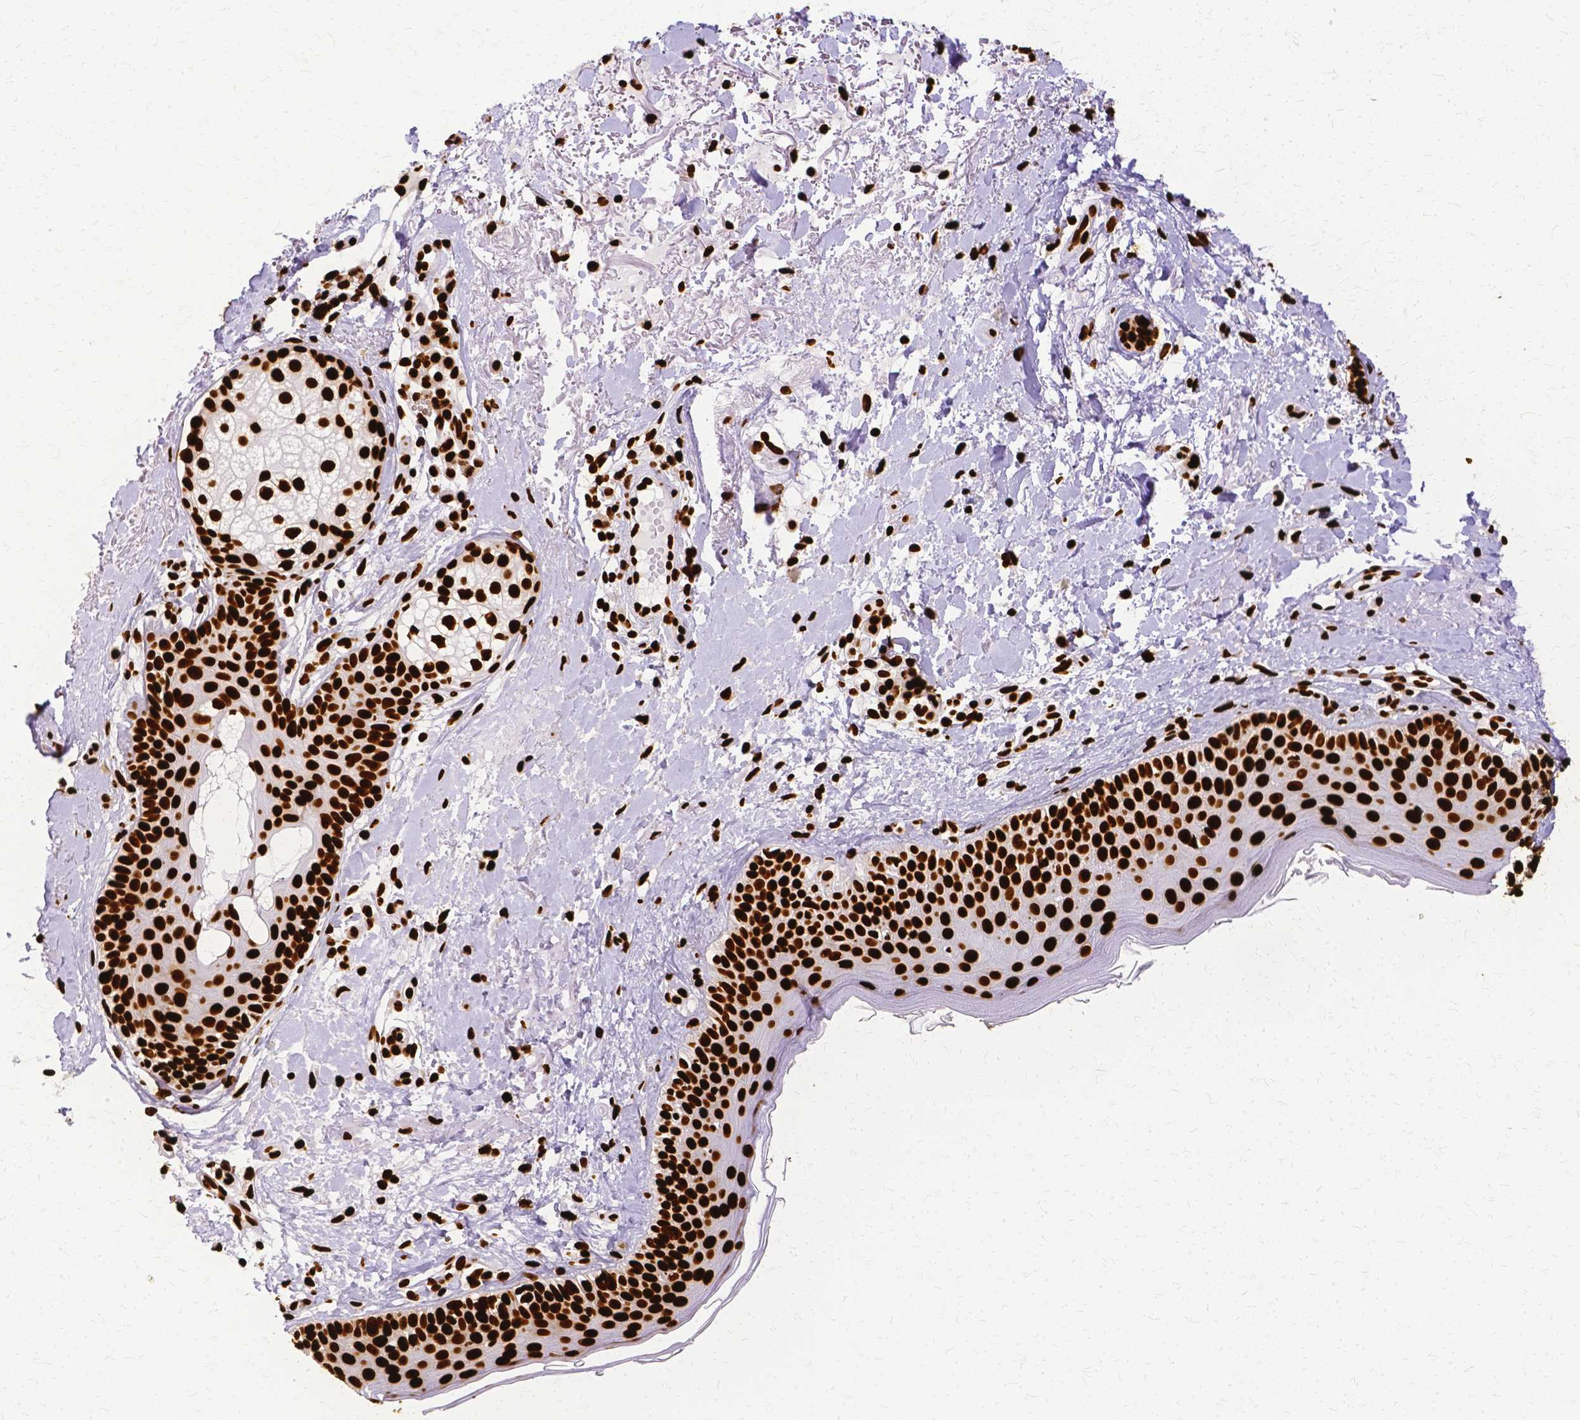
{"staining": {"intensity": "strong", "quantity": ">75%", "location": "nuclear"}, "tissue": "skin", "cell_type": "Fibroblasts", "image_type": "normal", "snomed": [{"axis": "morphology", "description": "Normal tissue, NOS"}, {"axis": "topography", "description": "Skin"}], "caption": "Brown immunohistochemical staining in benign human skin demonstrates strong nuclear positivity in about >75% of fibroblasts.", "gene": "SFPQ", "patient": {"sex": "male", "age": 73}}